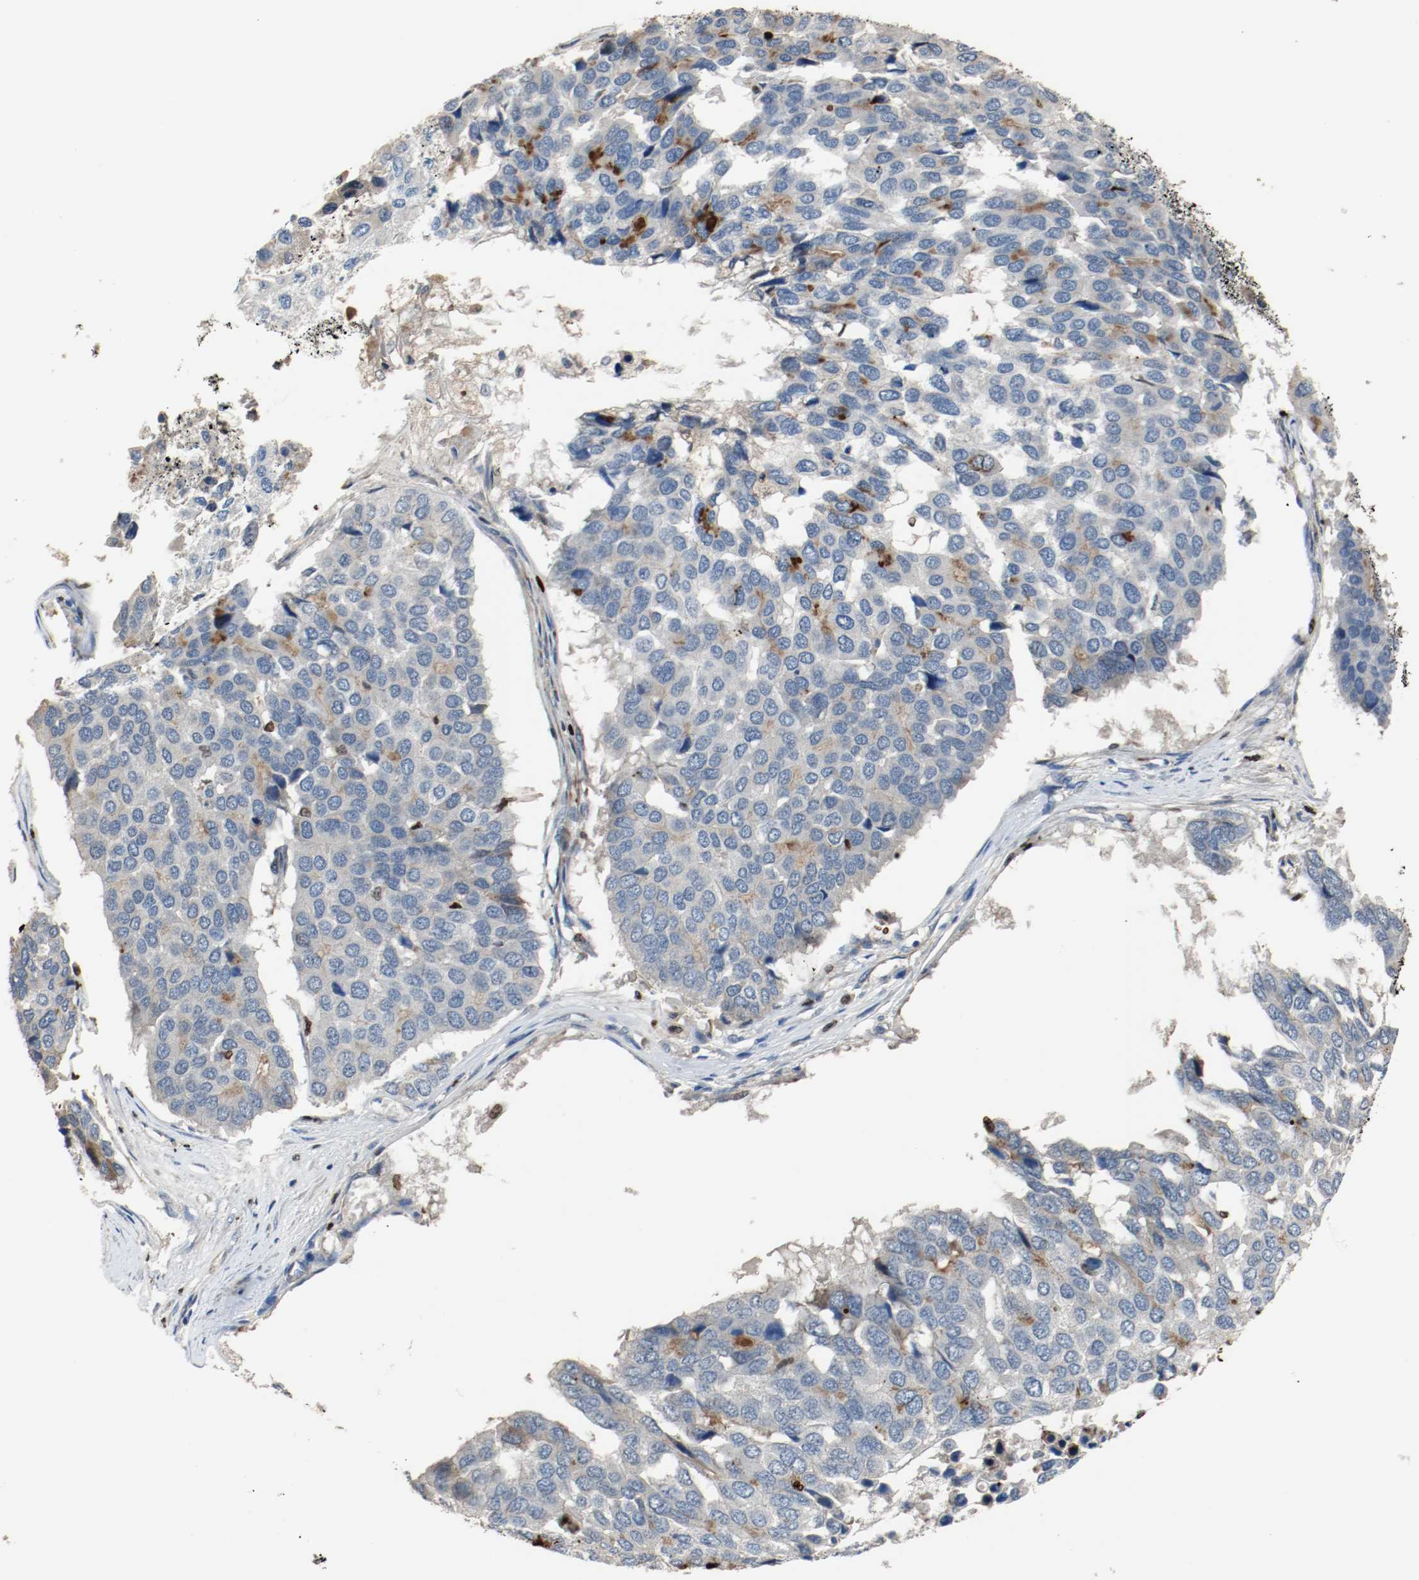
{"staining": {"intensity": "negative", "quantity": "none", "location": "none"}, "tissue": "pancreatic cancer", "cell_type": "Tumor cells", "image_type": "cancer", "snomed": [{"axis": "morphology", "description": "Adenocarcinoma, NOS"}, {"axis": "topography", "description": "Pancreas"}], "caption": "Adenocarcinoma (pancreatic) stained for a protein using immunohistochemistry reveals no positivity tumor cells.", "gene": "BLK", "patient": {"sex": "male", "age": 50}}